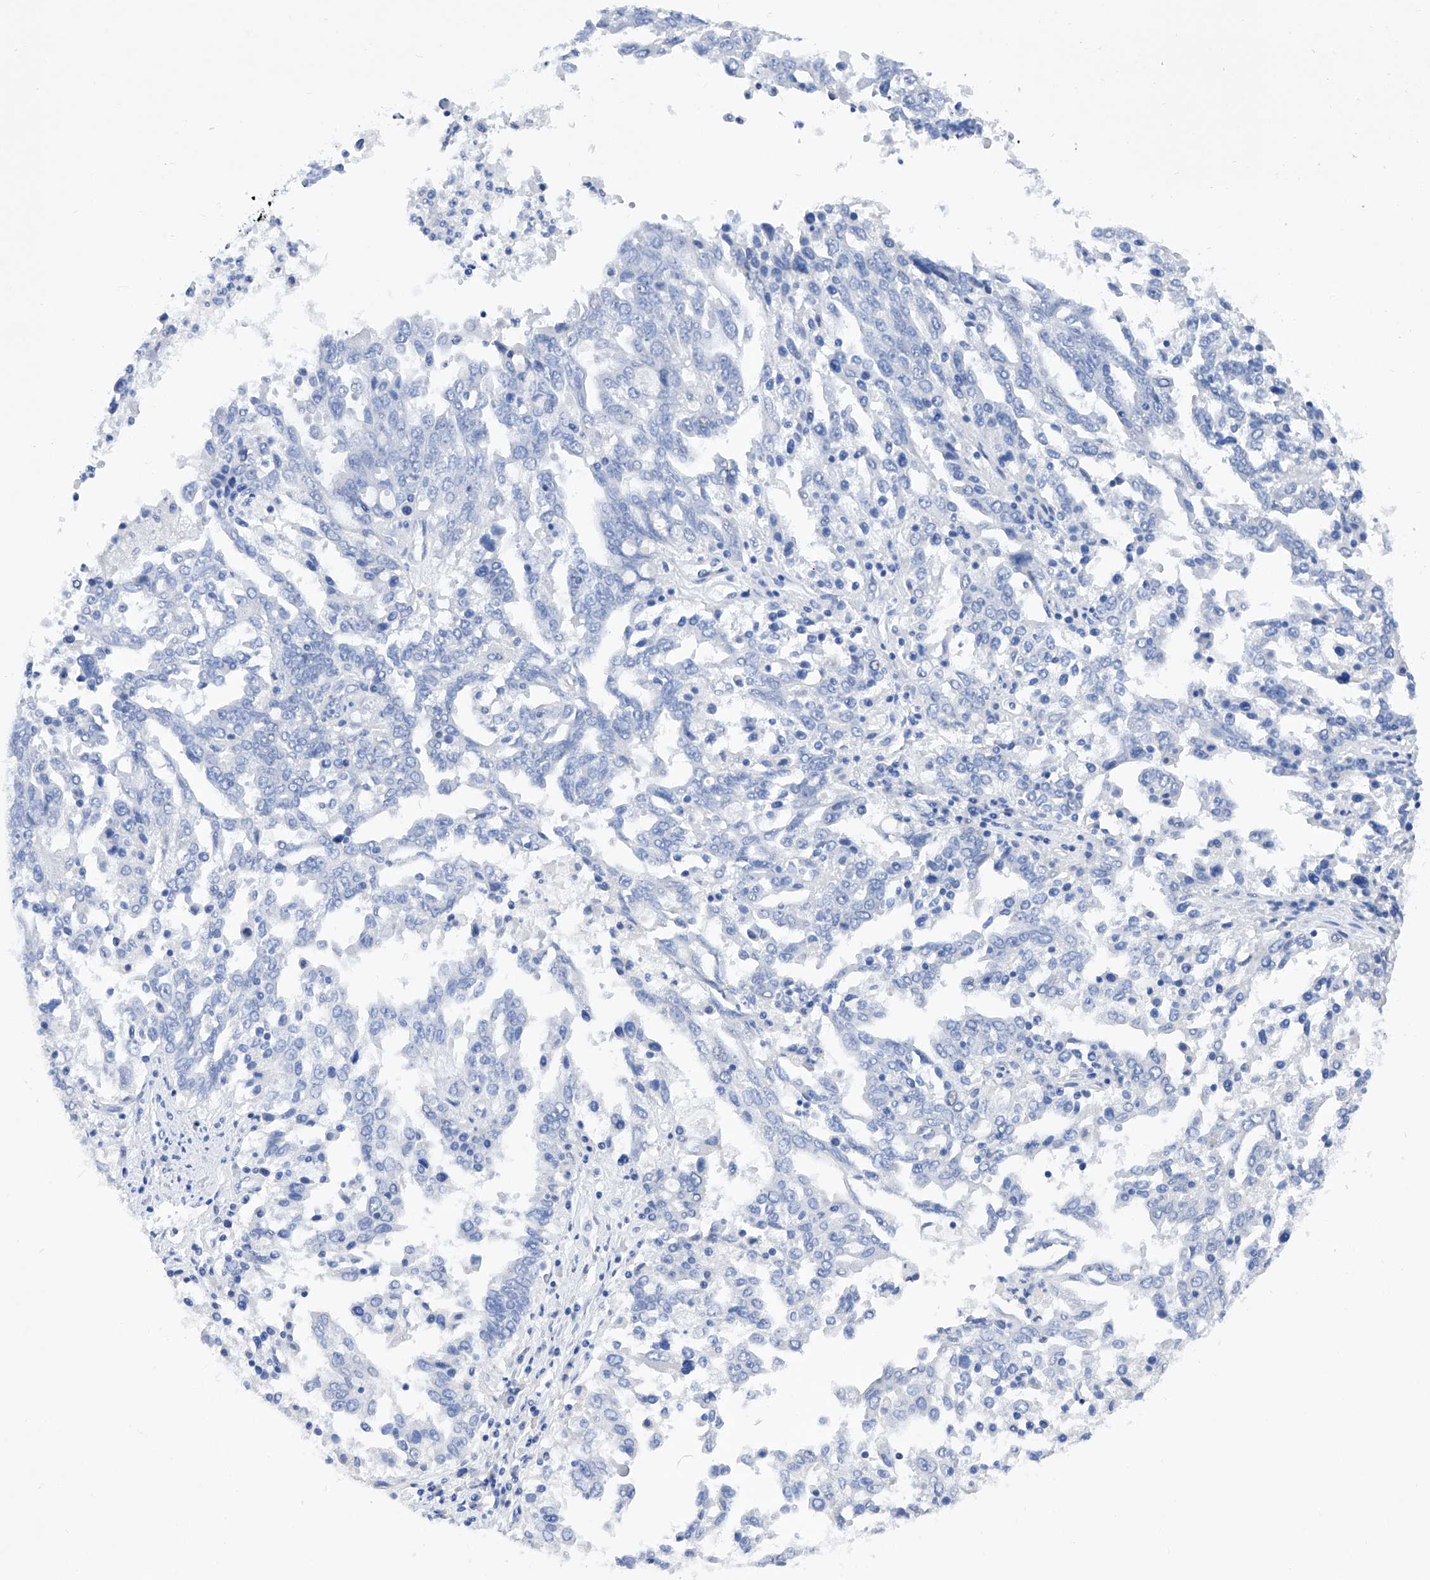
{"staining": {"intensity": "negative", "quantity": "none", "location": "none"}, "tissue": "ovarian cancer", "cell_type": "Tumor cells", "image_type": "cancer", "snomed": [{"axis": "morphology", "description": "Carcinoma, endometroid"}, {"axis": "topography", "description": "Ovary"}], "caption": "Immunohistochemistry (IHC) of ovarian endometroid carcinoma exhibits no positivity in tumor cells.", "gene": "BARX2", "patient": {"sex": "female", "age": 62}}